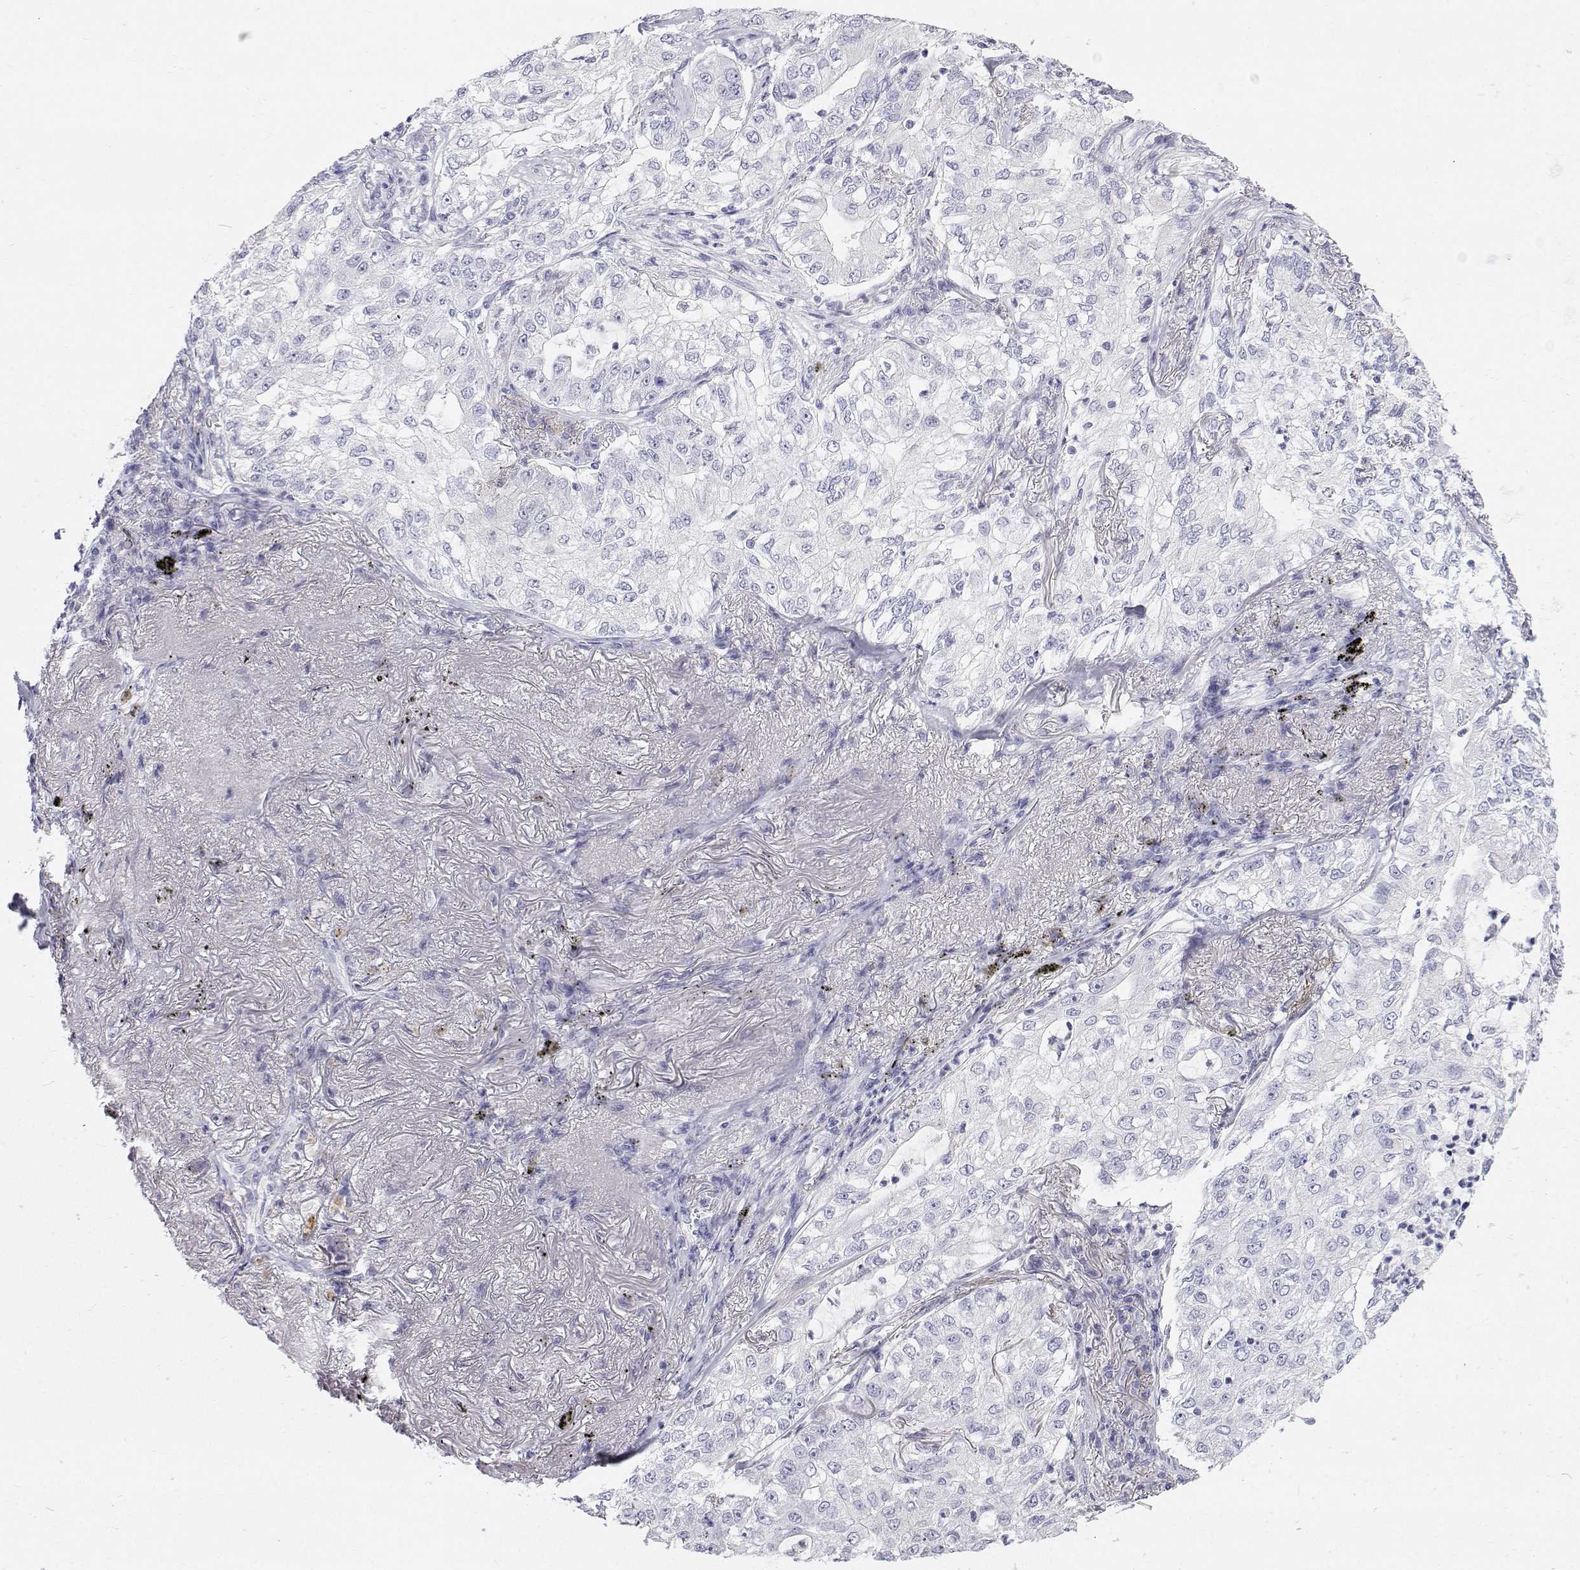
{"staining": {"intensity": "negative", "quantity": "none", "location": "none"}, "tissue": "lung cancer", "cell_type": "Tumor cells", "image_type": "cancer", "snomed": [{"axis": "morphology", "description": "Adenocarcinoma, NOS"}, {"axis": "topography", "description": "Lung"}], "caption": "DAB (3,3'-diaminobenzidine) immunohistochemical staining of human lung adenocarcinoma displays no significant expression in tumor cells.", "gene": "NCR2", "patient": {"sex": "female", "age": 73}}